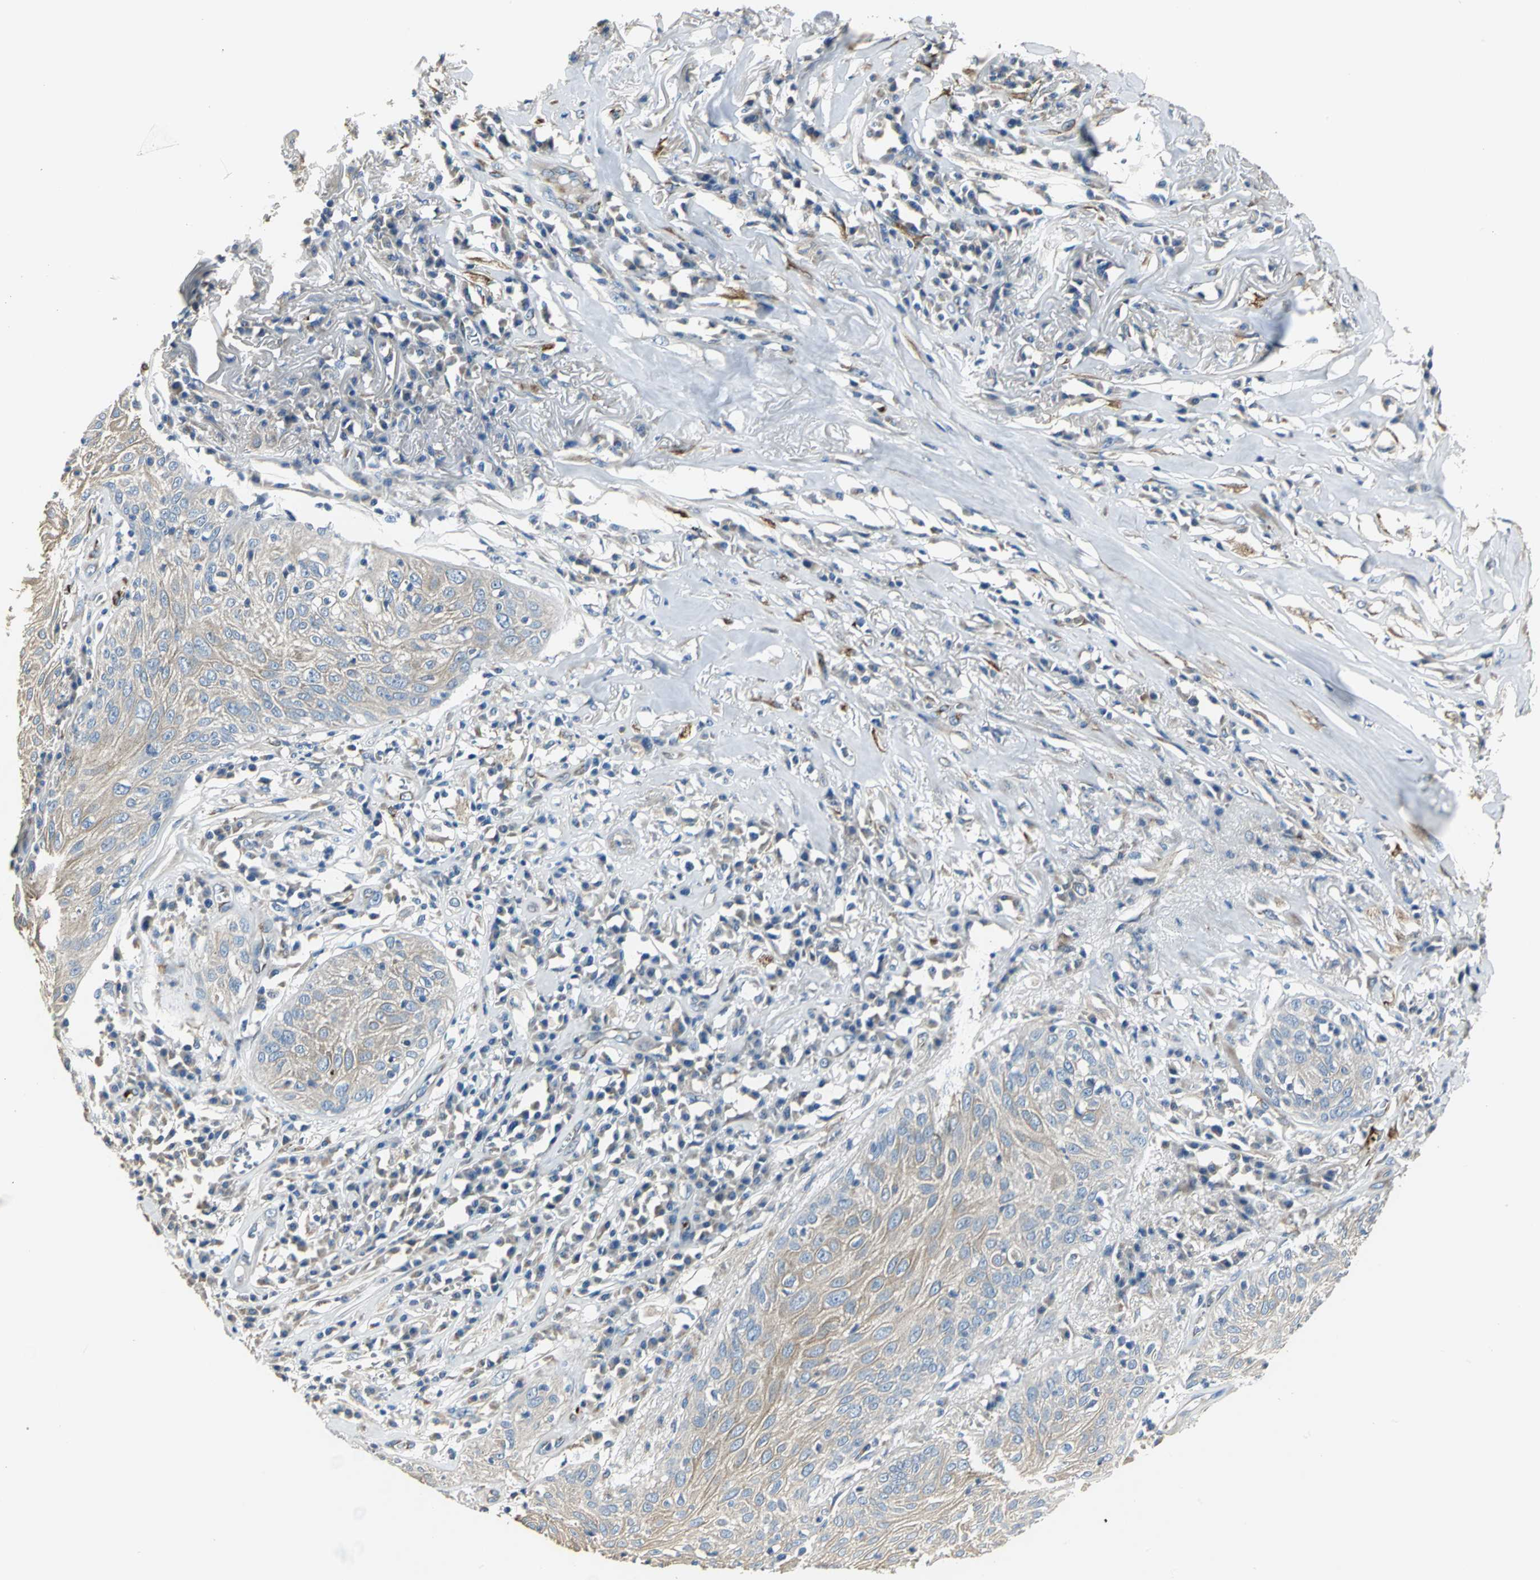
{"staining": {"intensity": "weak", "quantity": ">75%", "location": "cytoplasmic/membranous"}, "tissue": "skin cancer", "cell_type": "Tumor cells", "image_type": "cancer", "snomed": [{"axis": "morphology", "description": "Squamous cell carcinoma, NOS"}, {"axis": "topography", "description": "Skin"}], "caption": "IHC (DAB) staining of squamous cell carcinoma (skin) demonstrates weak cytoplasmic/membranous protein staining in approximately >75% of tumor cells. (IHC, brightfield microscopy, high magnification).", "gene": "B3GNT2", "patient": {"sex": "male", "age": 65}}